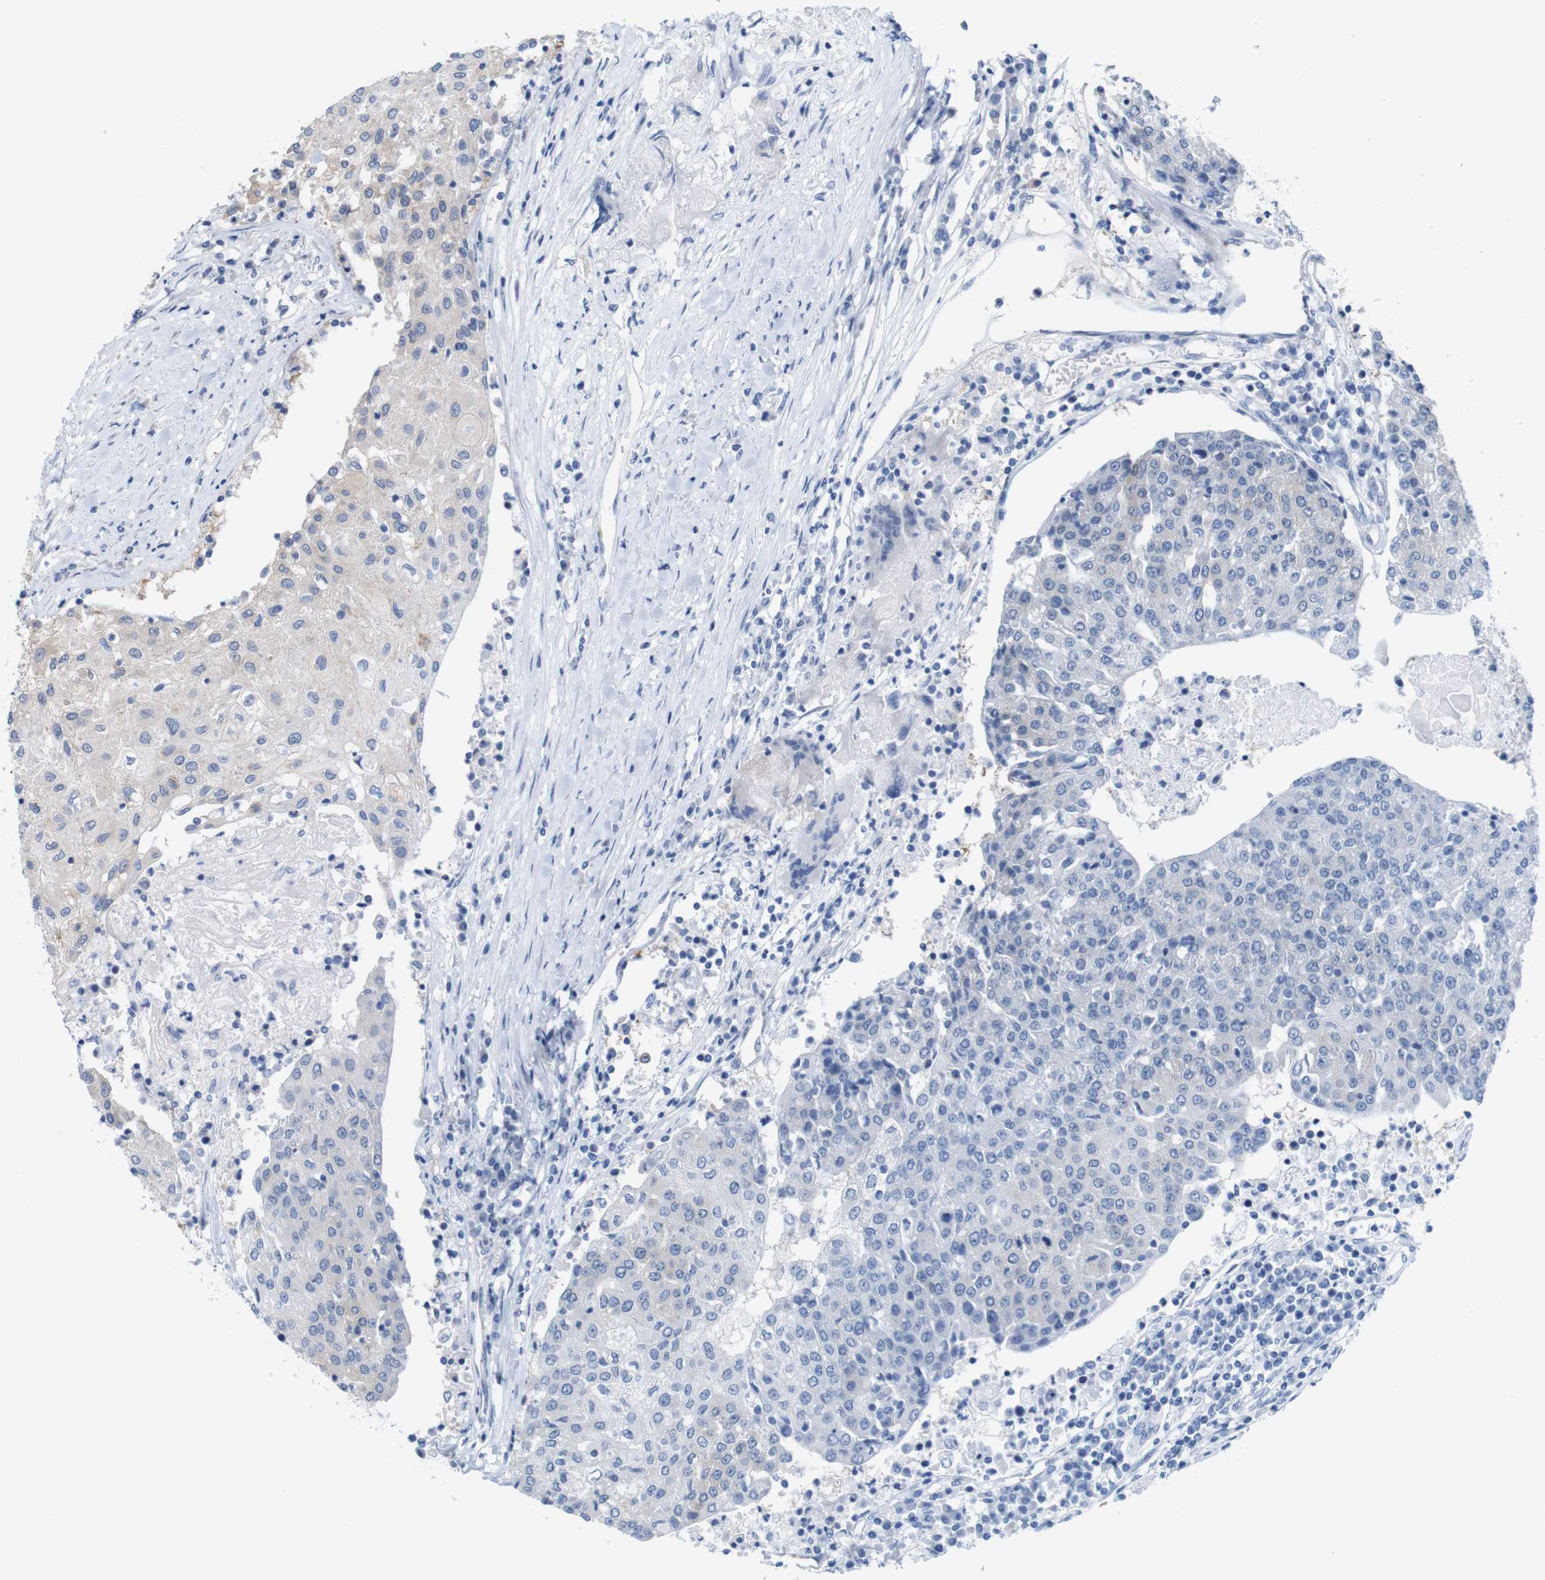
{"staining": {"intensity": "moderate", "quantity": "25%-75%", "location": "cytoplasmic/membranous"}, "tissue": "urothelial cancer", "cell_type": "Tumor cells", "image_type": "cancer", "snomed": [{"axis": "morphology", "description": "Urothelial carcinoma, High grade"}, {"axis": "topography", "description": "Urinary bladder"}], "caption": "Immunohistochemical staining of urothelial cancer reveals medium levels of moderate cytoplasmic/membranous protein expression in approximately 25%-75% of tumor cells.", "gene": "JPH1", "patient": {"sex": "female", "age": 85}}